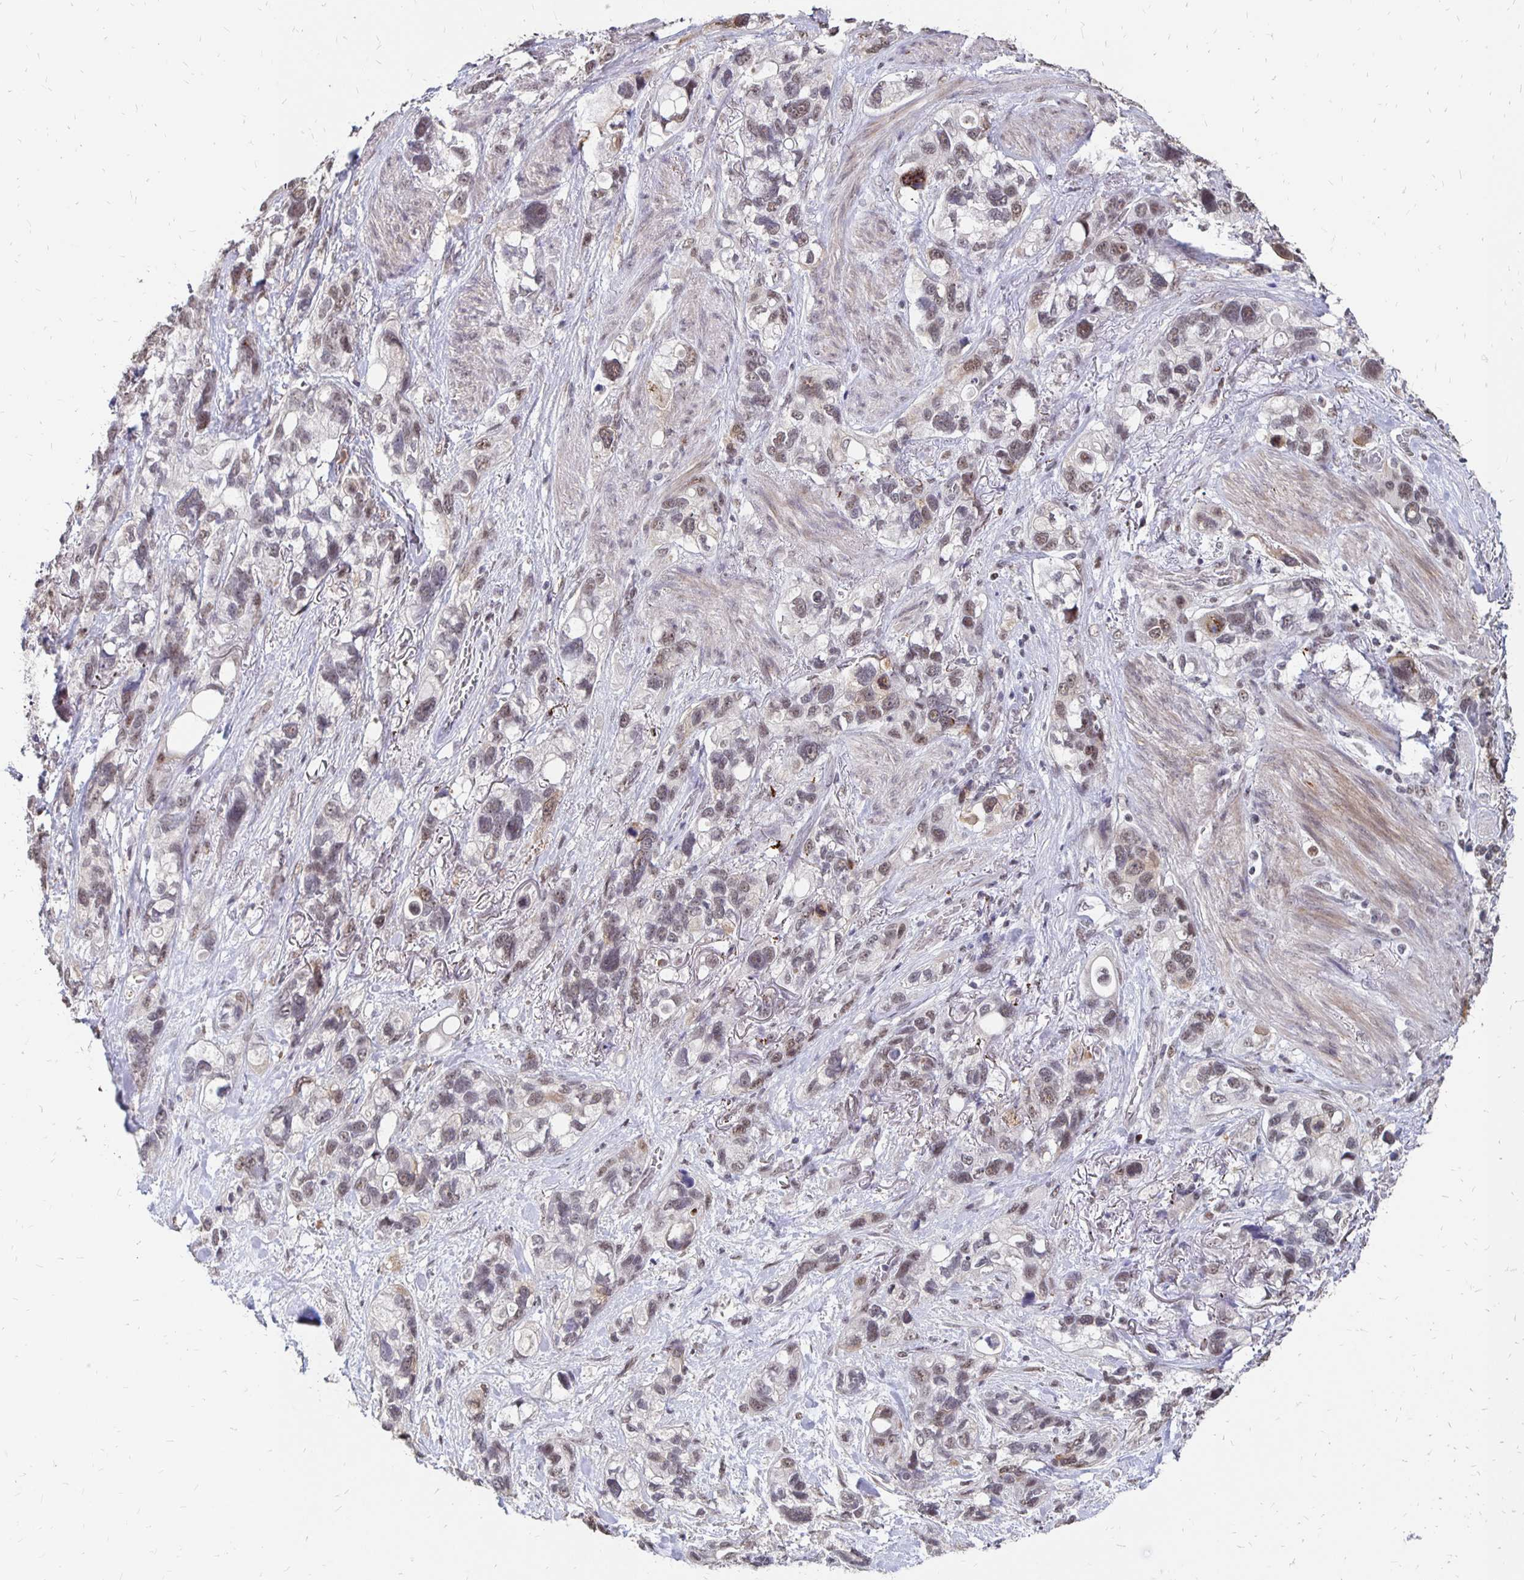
{"staining": {"intensity": "weak", "quantity": "25%-75%", "location": "nuclear"}, "tissue": "stomach cancer", "cell_type": "Tumor cells", "image_type": "cancer", "snomed": [{"axis": "morphology", "description": "Adenocarcinoma, NOS"}, {"axis": "topography", "description": "Stomach, upper"}], "caption": "Stomach adenocarcinoma tissue reveals weak nuclear positivity in about 25%-75% of tumor cells, visualized by immunohistochemistry.", "gene": "CLASRP", "patient": {"sex": "female", "age": 81}}